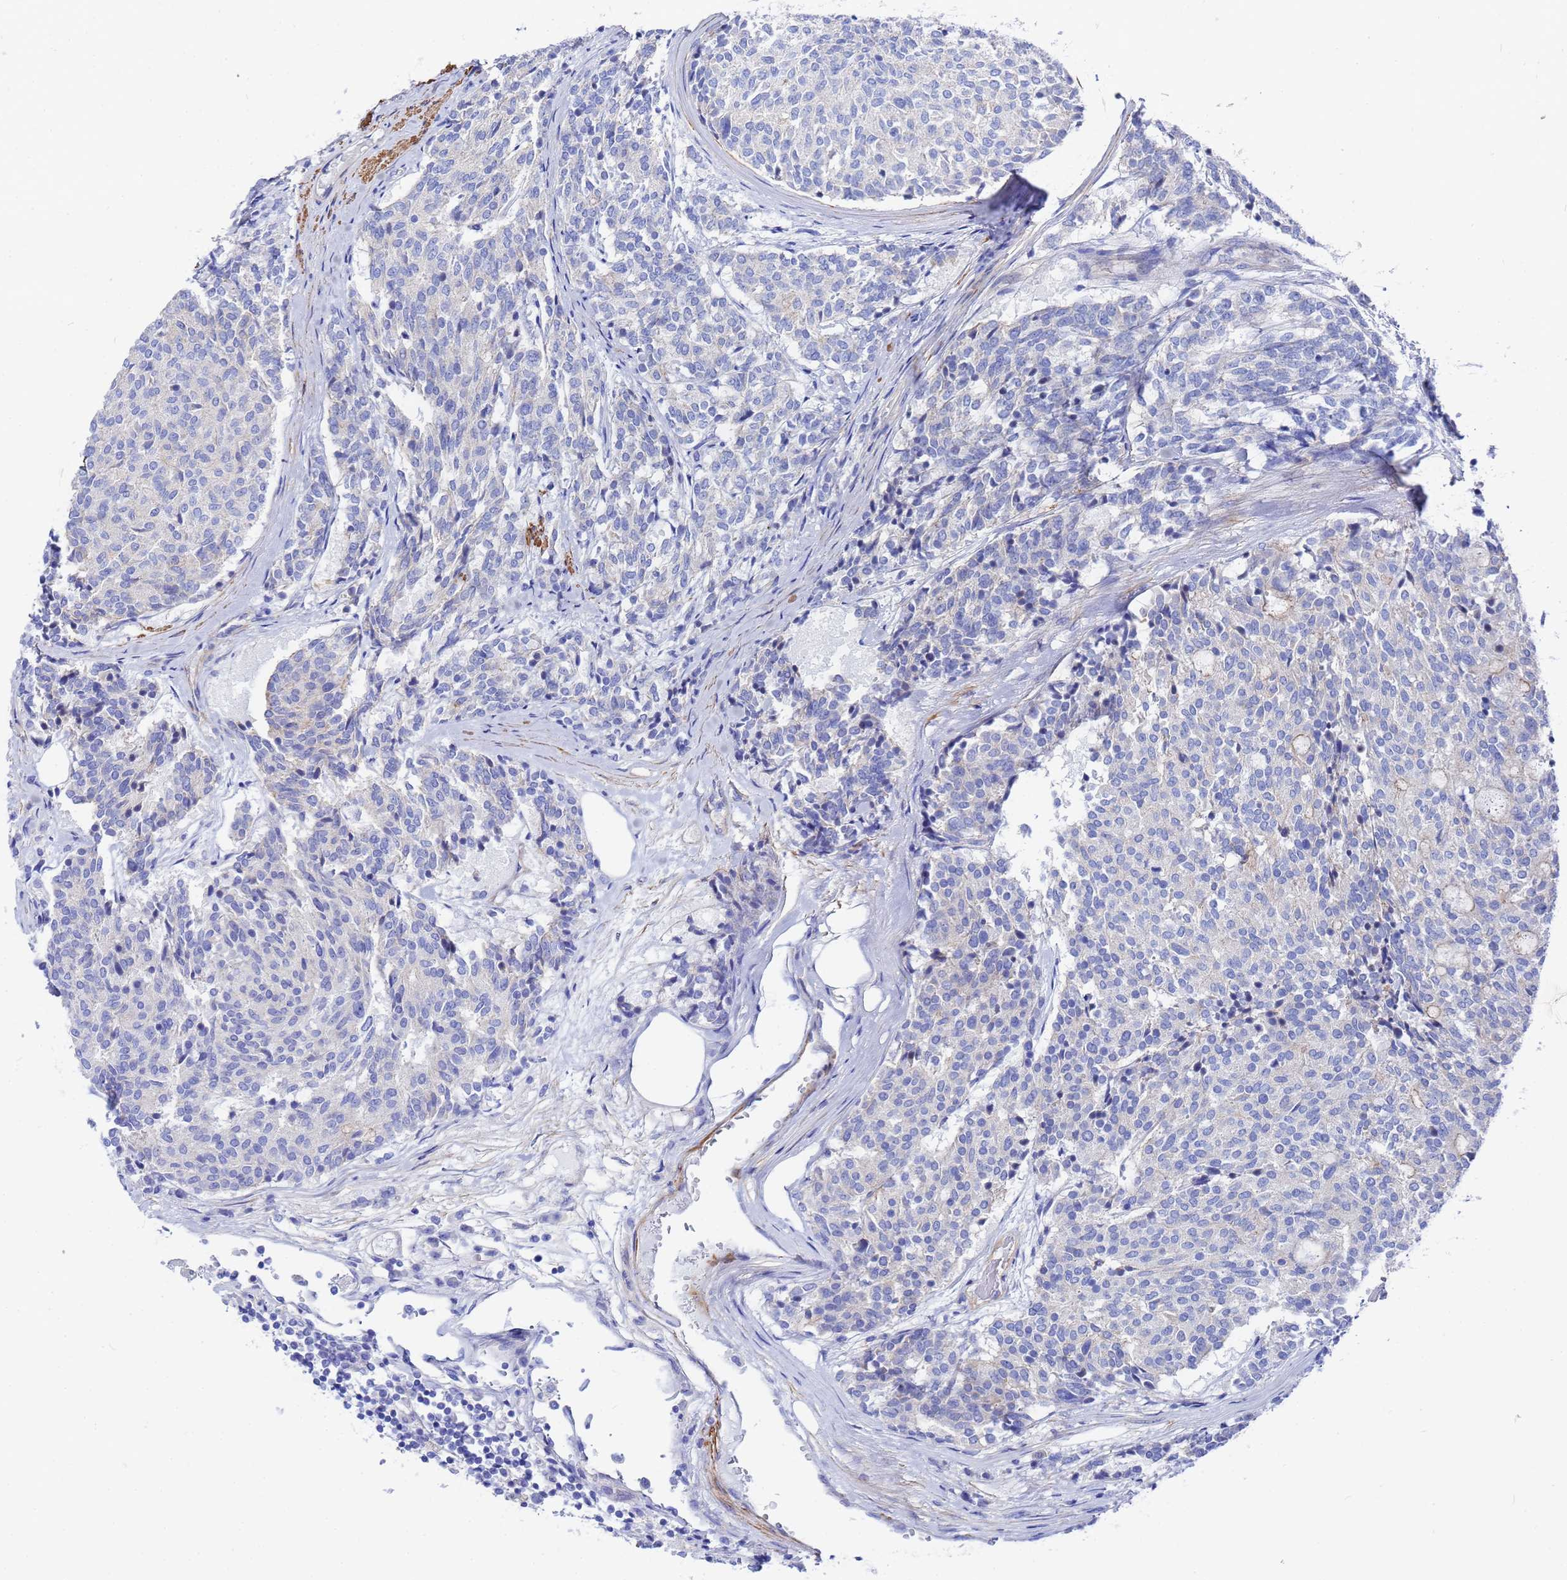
{"staining": {"intensity": "negative", "quantity": "none", "location": "none"}, "tissue": "carcinoid", "cell_type": "Tumor cells", "image_type": "cancer", "snomed": [{"axis": "morphology", "description": "Carcinoid, malignant, NOS"}, {"axis": "topography", "description": "Pancreas"}], "caption": "There is no significant staining in tumor cells of carcinoid. (Brightfield microscopy of DAB IHC at high magnification).", "gene": "RAB39B", "patient": {"sex": "female", "age": 54}}